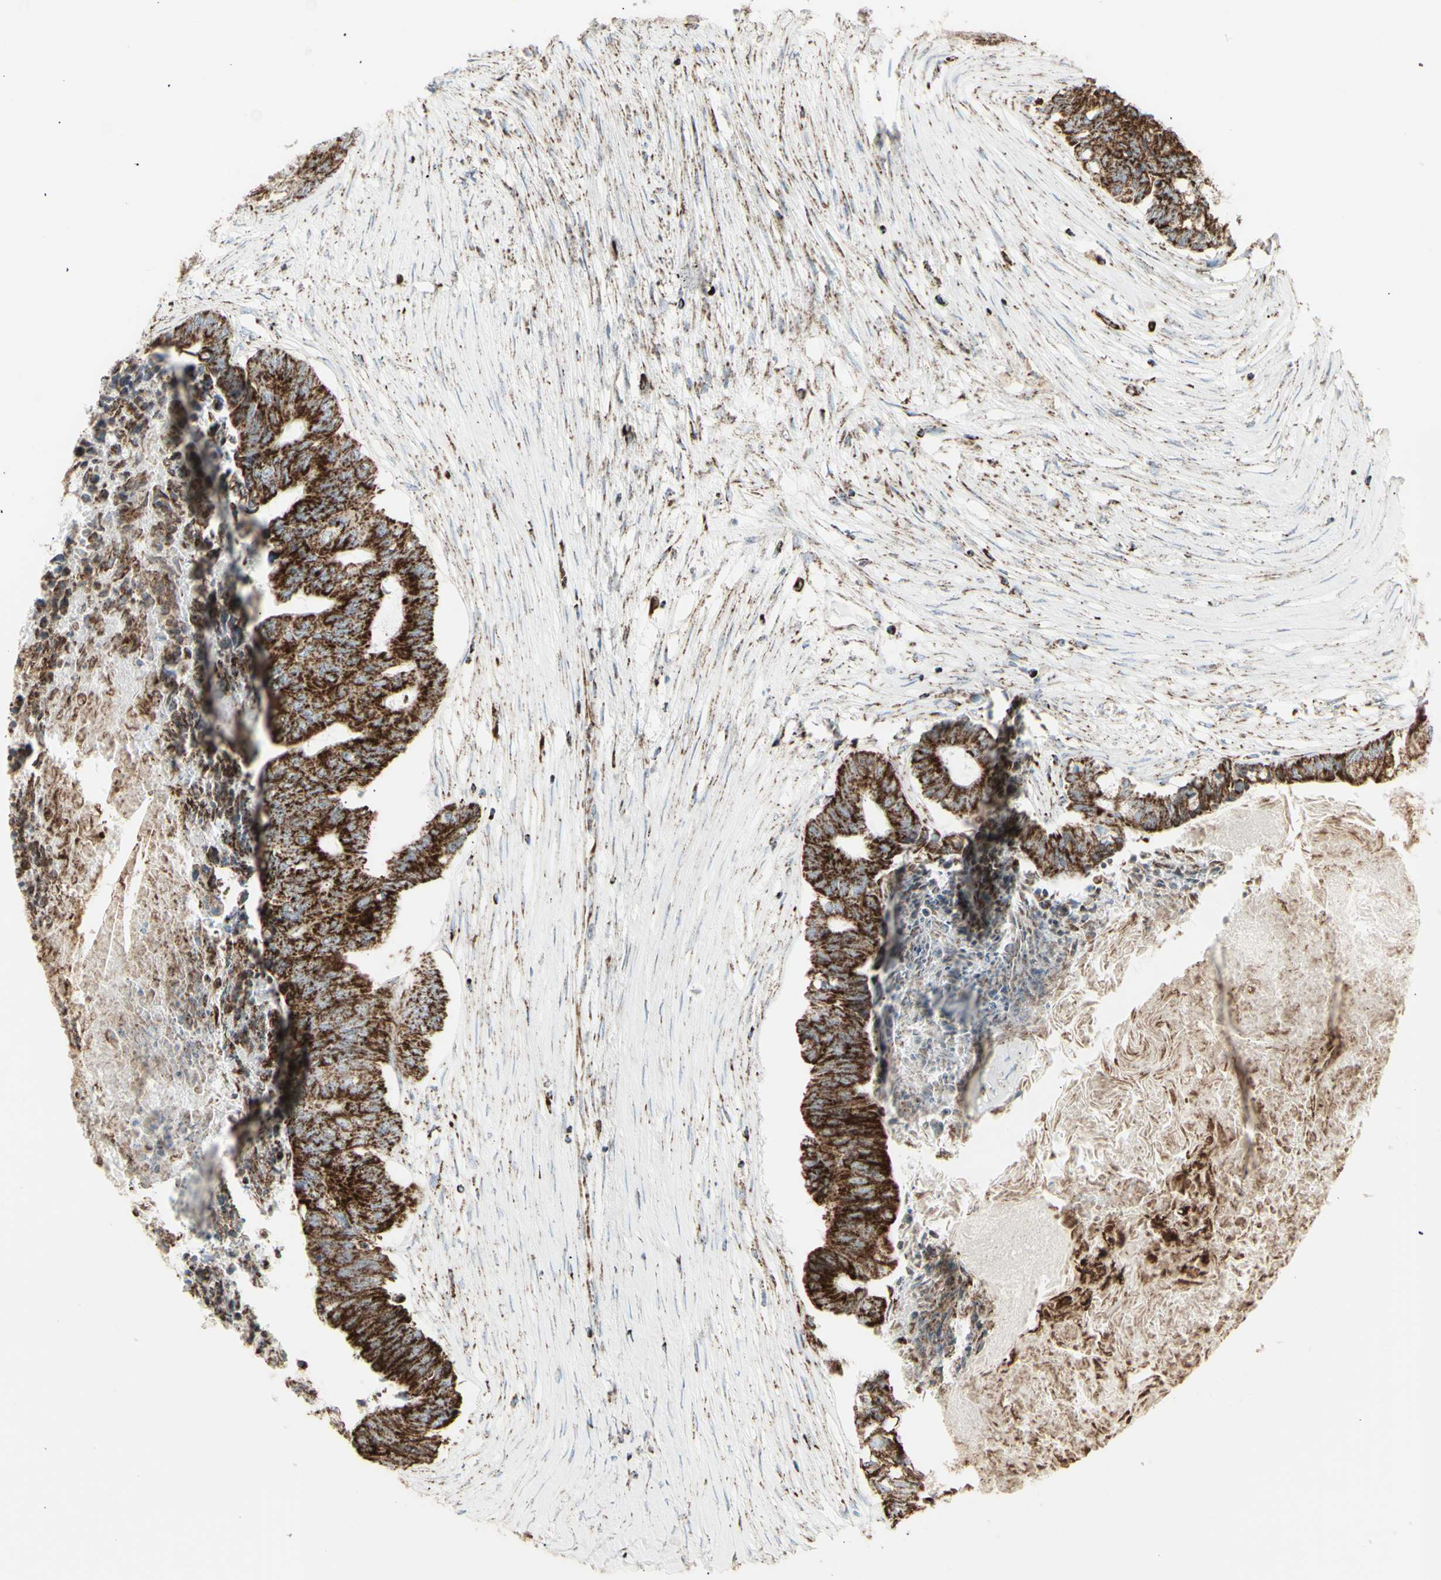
{"staining": {"intensity": "strong", "quantity": ">75%", "location": "cytoplasmic/membranous"}, "tissue": "colorectal cancer", "cell_type": "Tumor cells", "image_type": "cancer", "snomed": [{"axis": "morphology", "description": "Adenocarcinoma, NOS"}, {"axis": "topography", "description": "Rectum"}], "caption": "There is high levels of strong cytoplasmic/membranous positivity in tumor cells of adenocarcinoma (colorectal), as demonstrated by immunohistochemical staining (brown color).", "gene": "PLGRKT", "patient": {"sex": "male", "age": 63}}